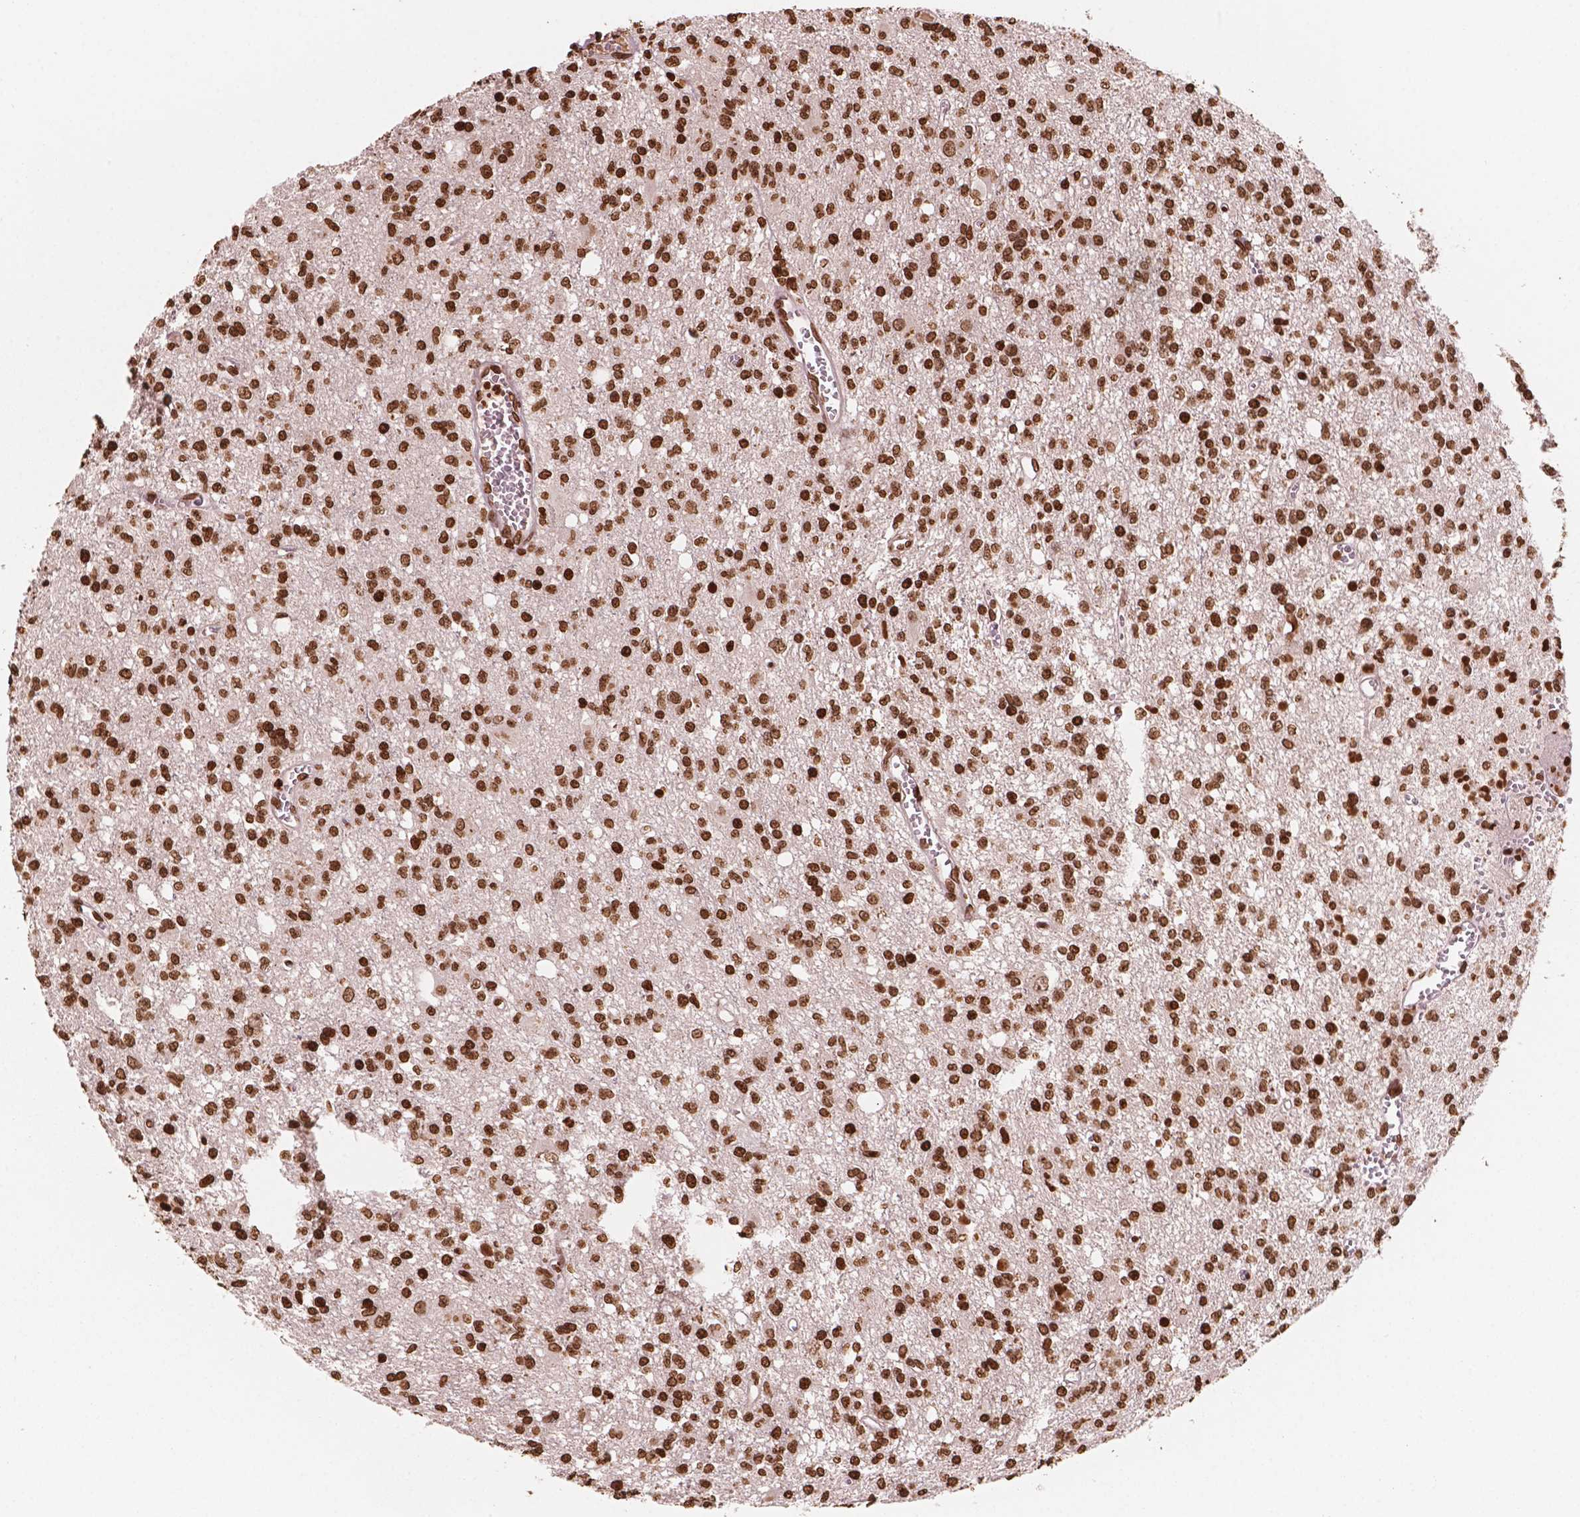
{"staining": {"intensity": "strong", "quantity": ">75%", "location": "nuclear"}, "tissue": "glioma", "cell_type": "Tumor cells", "image_type": "cancer", "snomed": [{"axis": "morphology", "description": "Glioma, malignant, Low grade"}, {"axis": "topography", "description": "Brain"}], "caption": "IHC of human glioma exhibits high levels of strong nuclear expression in approximately >75% of tumor cells.", "gene": "H3C7", "patient": {"sex": "male", "age": 64}}